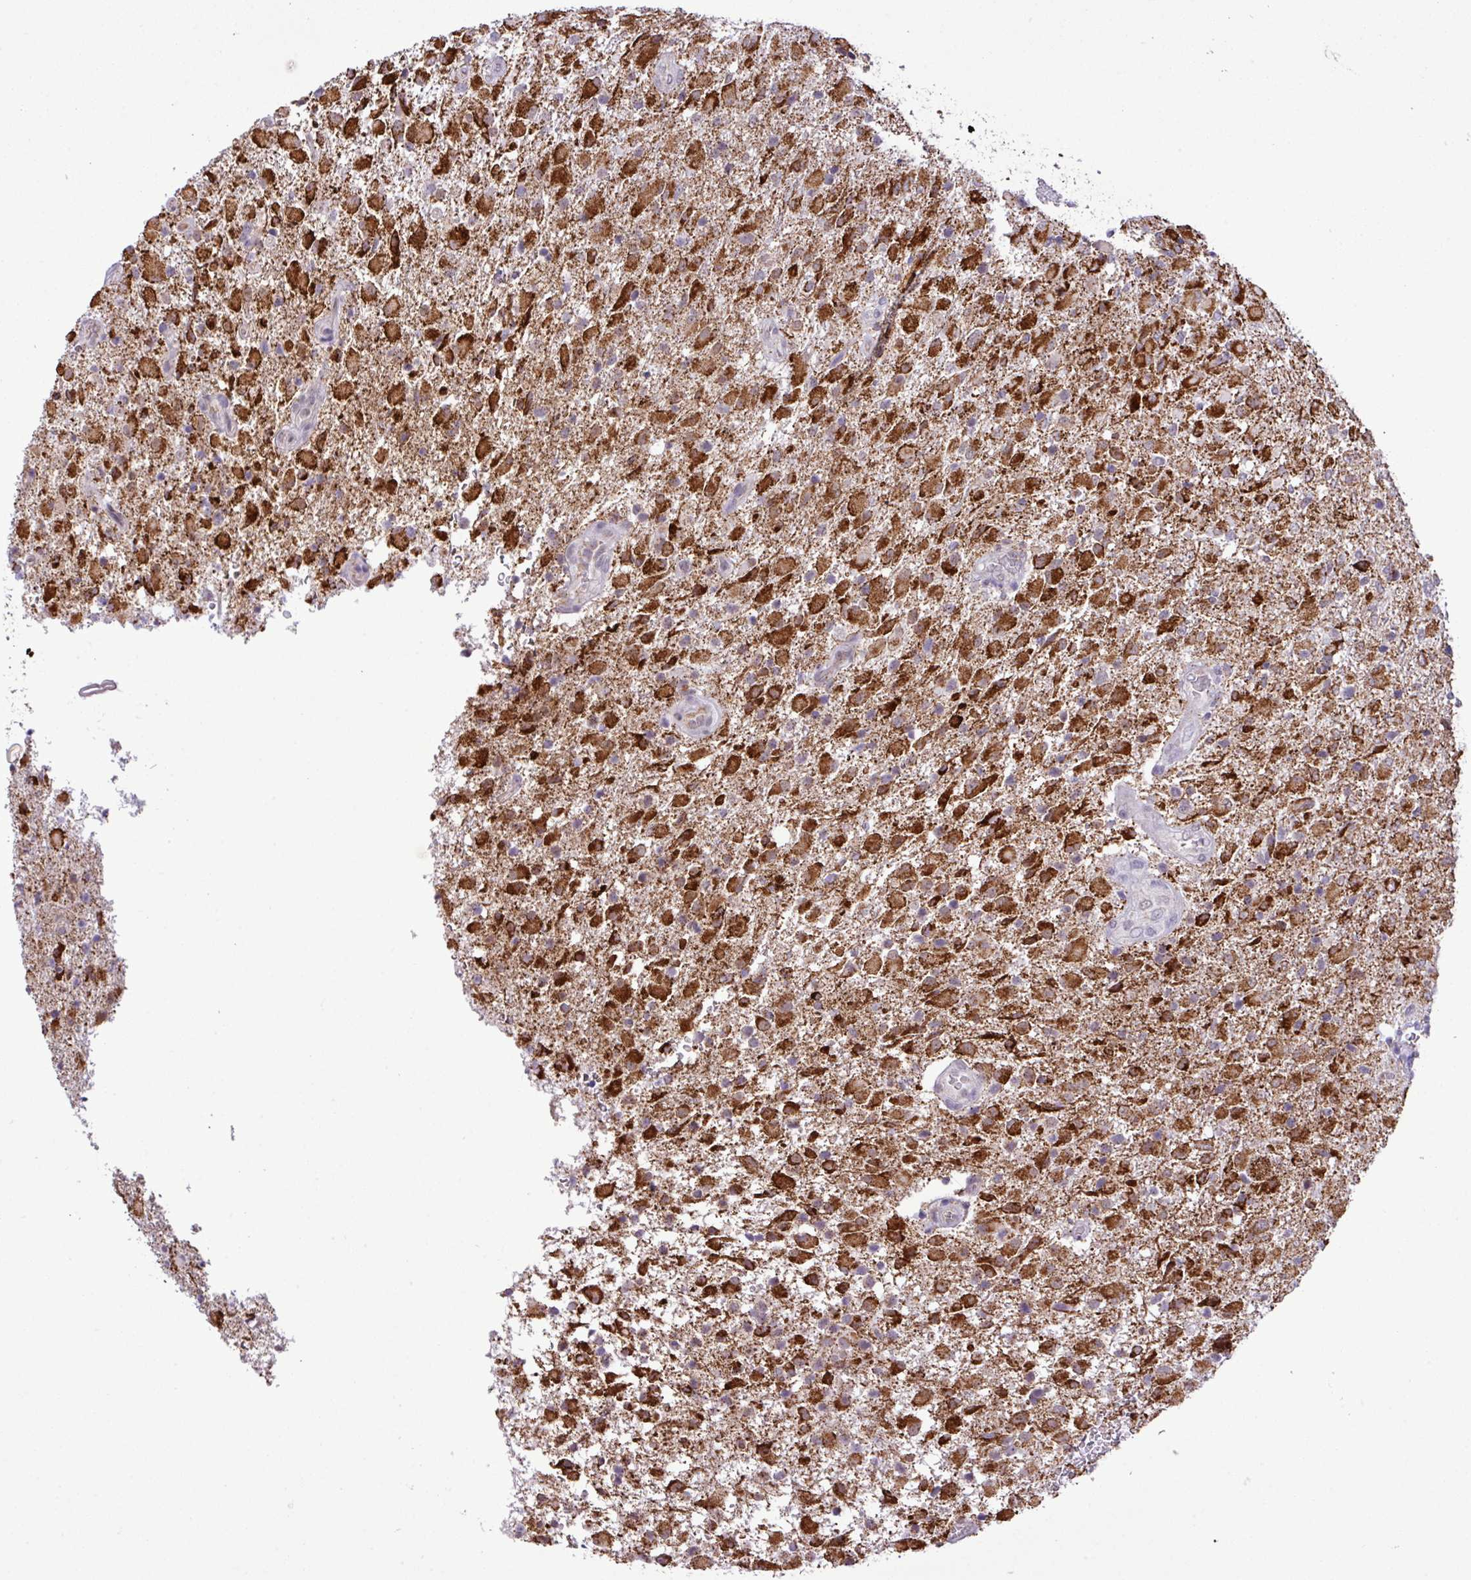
{"staining": {"intensity": "strong", "quantity": "25%-75%", "location": "cytoplasmic/membranous"}, "tissue": "glioma", "cell_type": "Tumor cells", "image_type": "cancer", "snomed": [{"axis": "morphology", "description": "Glioma, malignant, Low grade"}, {"axis": "topography", "description": "Brain"}], "caption": "Immunohistochemistry (IHC) of human malignant glioma (low-grade) exhibits high levels of strong cytoplasmic/membranous positivity in approximately 25%-75% of tumor cells. (Stains: DAB (3,3'-diaminobenzidine) in brown, nuclei in blue, Microscopy: brightfield microscopy at high magnification).", "gene": "SGPP1", "patient": {"sex": "male", "age": 65}}